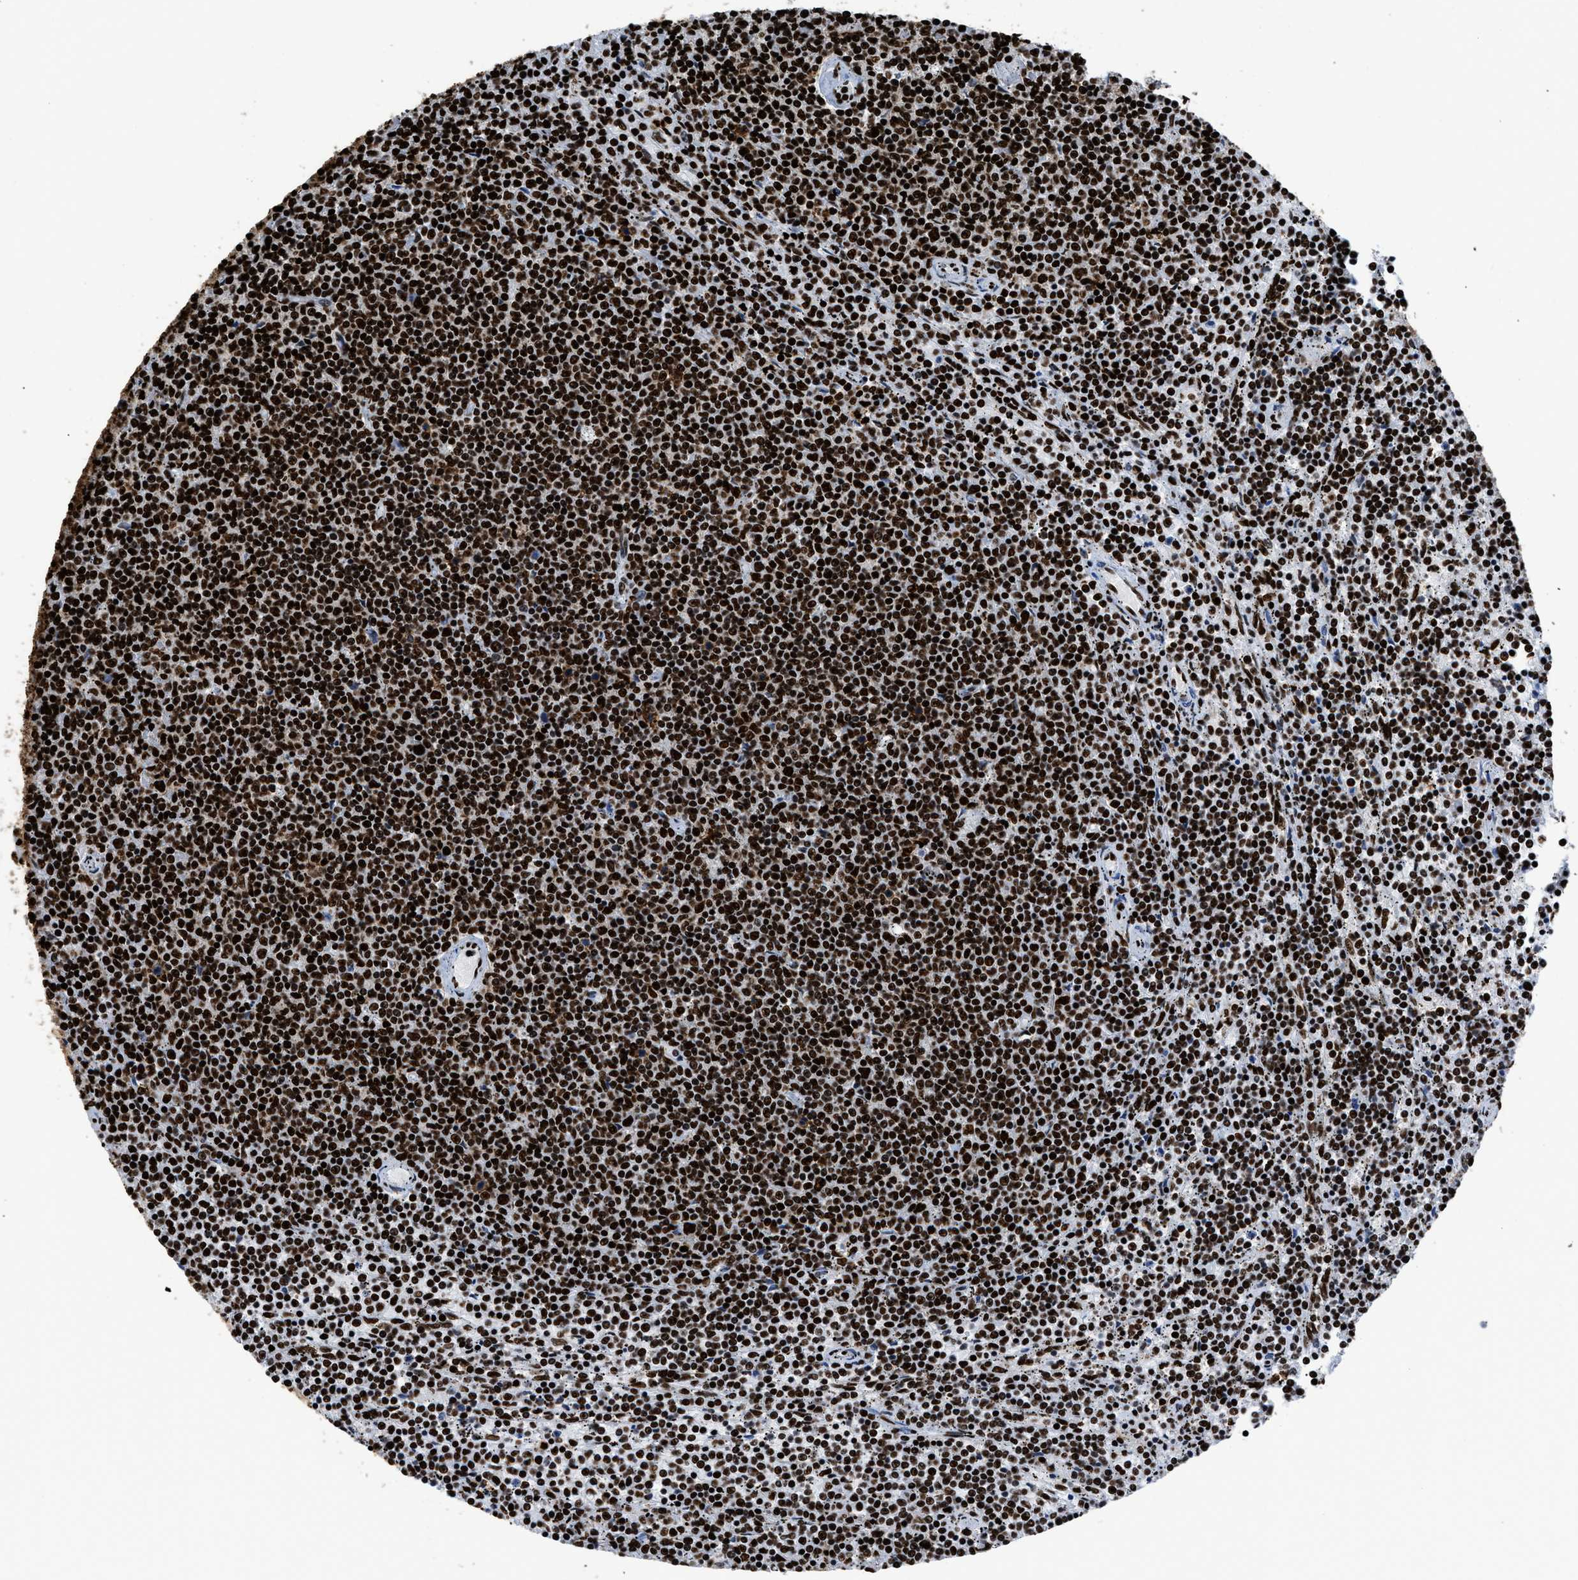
{"staining": {"intensity": "strong", "quantity": ">75%", "location": "nuclear"}, "tissue": "lymphoma", "cell_type": "Tumor cells", "image_type": "cancer", "snomed": [{"axis": "morphology", "description": "Malignant lymphoma, non-Hodgkin's type, Low grade"}, {"axis": "topography", "description": "Spleen"}], "caption": "Brown immunohistochemical staining in human lymphoma demonstrates strong nuclear staining in about >75% of tumor cells. (Stains: DAB in brown, nuclei in blue, Microscopy: brightfield microscopy at high magnification).", "gene": "HNRNPM", "patient": {"sex": "female", "age": 50}}